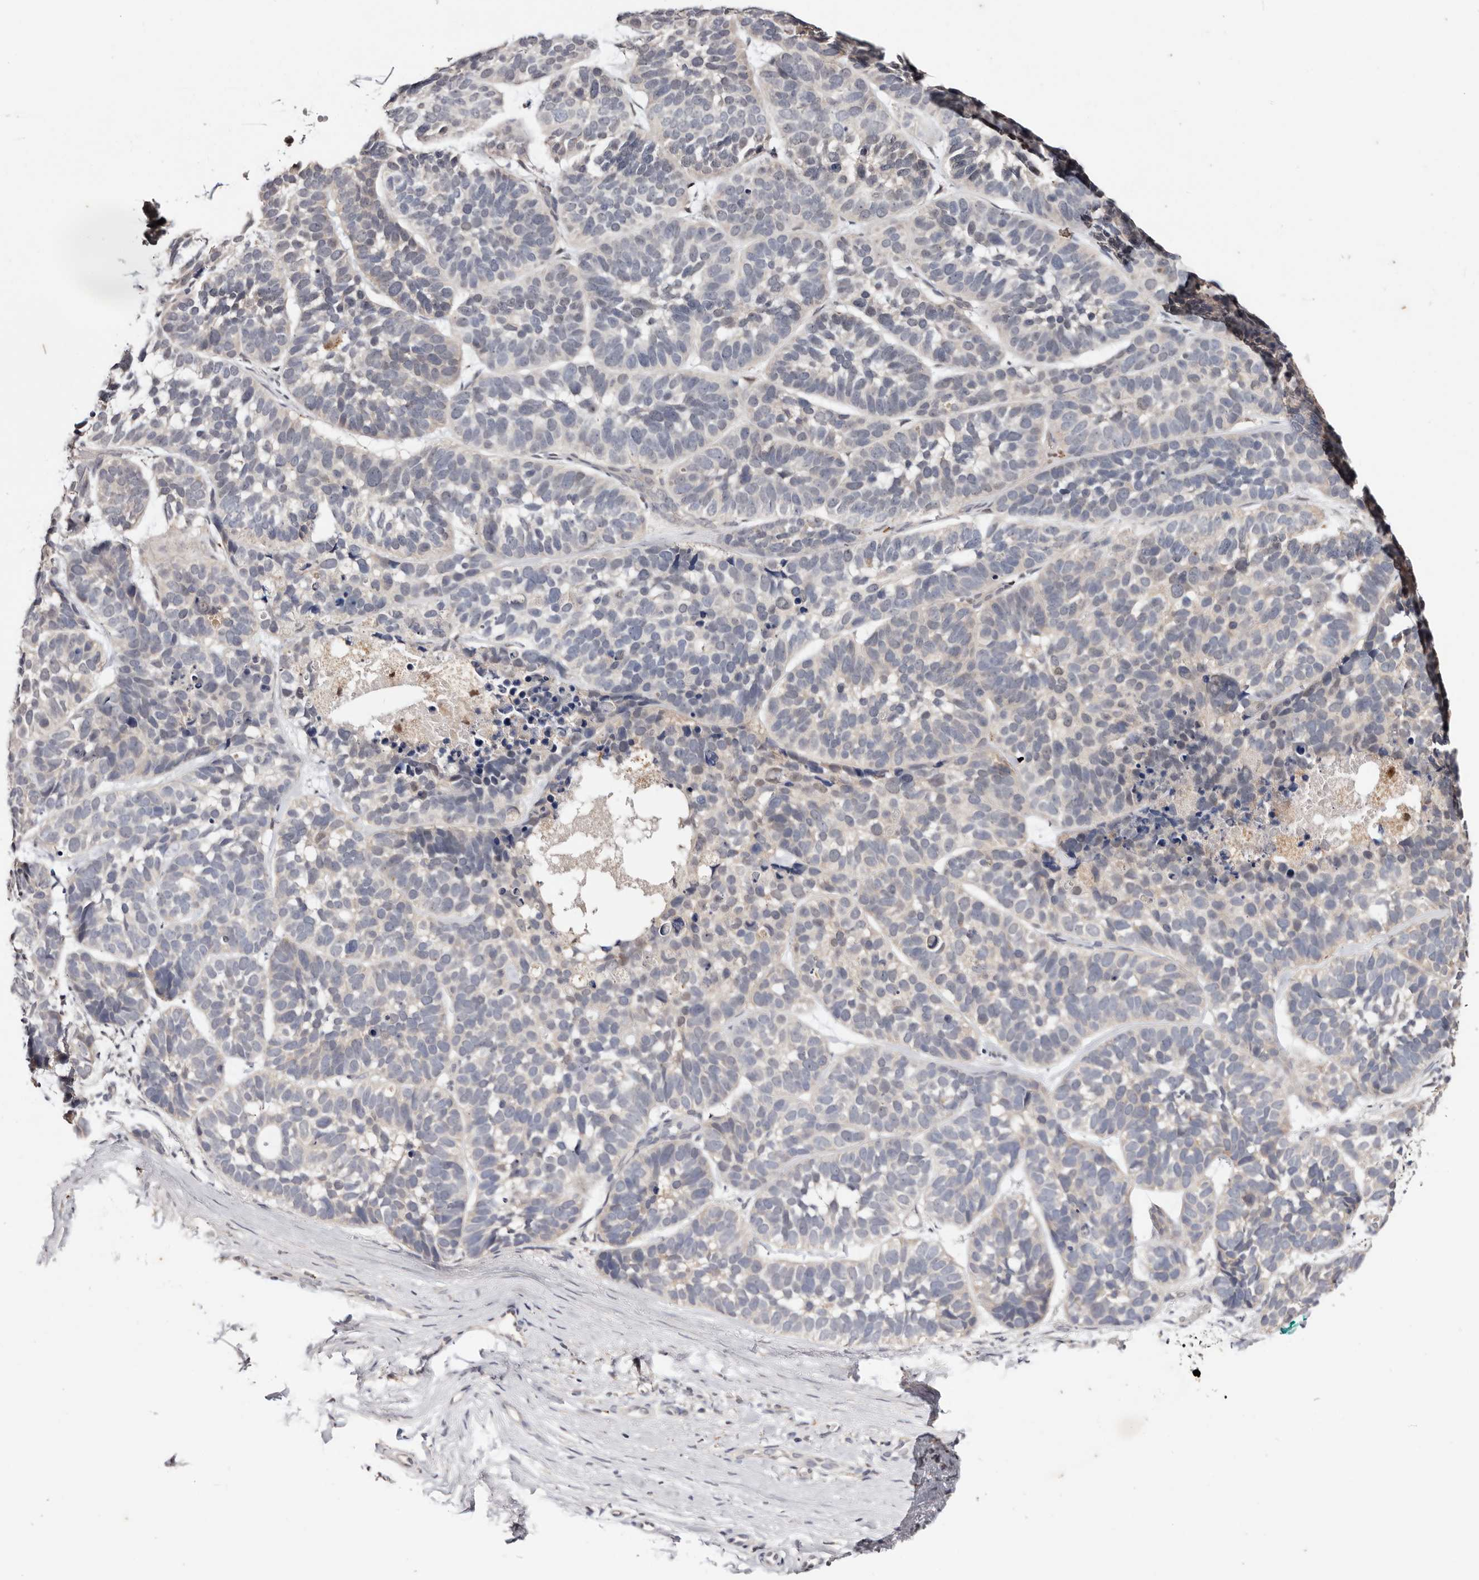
{"staining": {"intensity": "negative", "quantity": "none", "location": "none"}, "tissue": "skin cancer", "cell_type": "Tumor cells", "image_type": "cancer", "snomed": [{"axis": "morphology", "description": "Basal cell carcinoma"}, {"axis": "topography", "description": "Skin"}], "caption": "Immunohistochemical staining of human skin cancer exhibits no significant positivity in tumor cells.", "gene": "TYW3", "patient": {"sex": "male", "age": 62}}